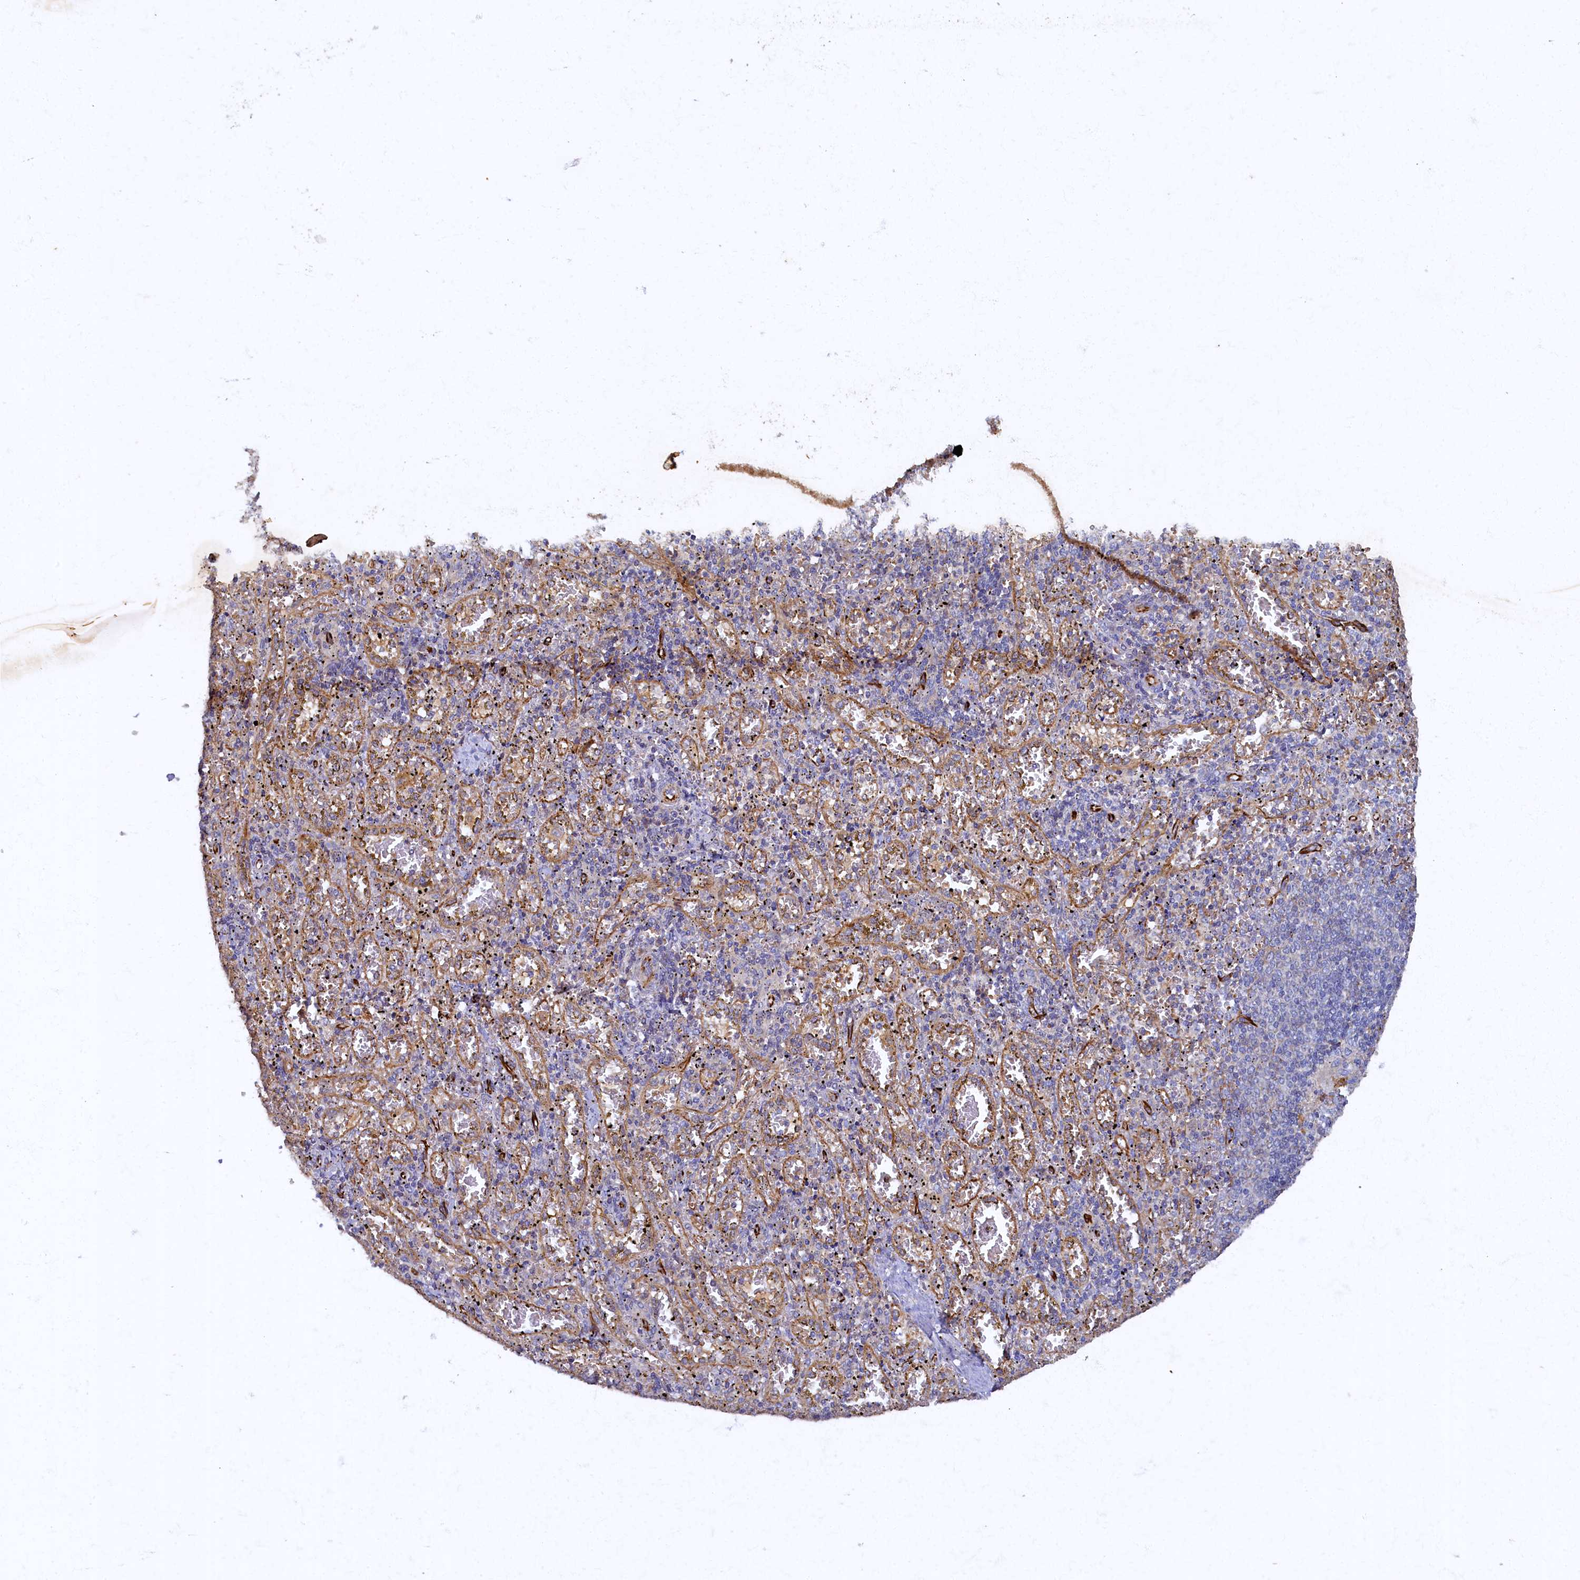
{"staining": {"intensity": "negative", "quantity": "none", "location": "none"}, "tissue": "spleen", "cell_type": "Cells in red pulp", "image_type": "normal", "snomed": [{"axis": "morphology", "description": "Normal tissue, NOS"}, {"axis": "topography", "description": "Spleen"}], "caption": "Immunohistochemistry (IHC) image of benign spleen: human spleen stained with DAB displays no significant protein positivity in cells in red pulp. (IHC, brightfield microscopy, high magnification).", "gene": "ARL11", "patient": {"sex": "male", "age": 11}}